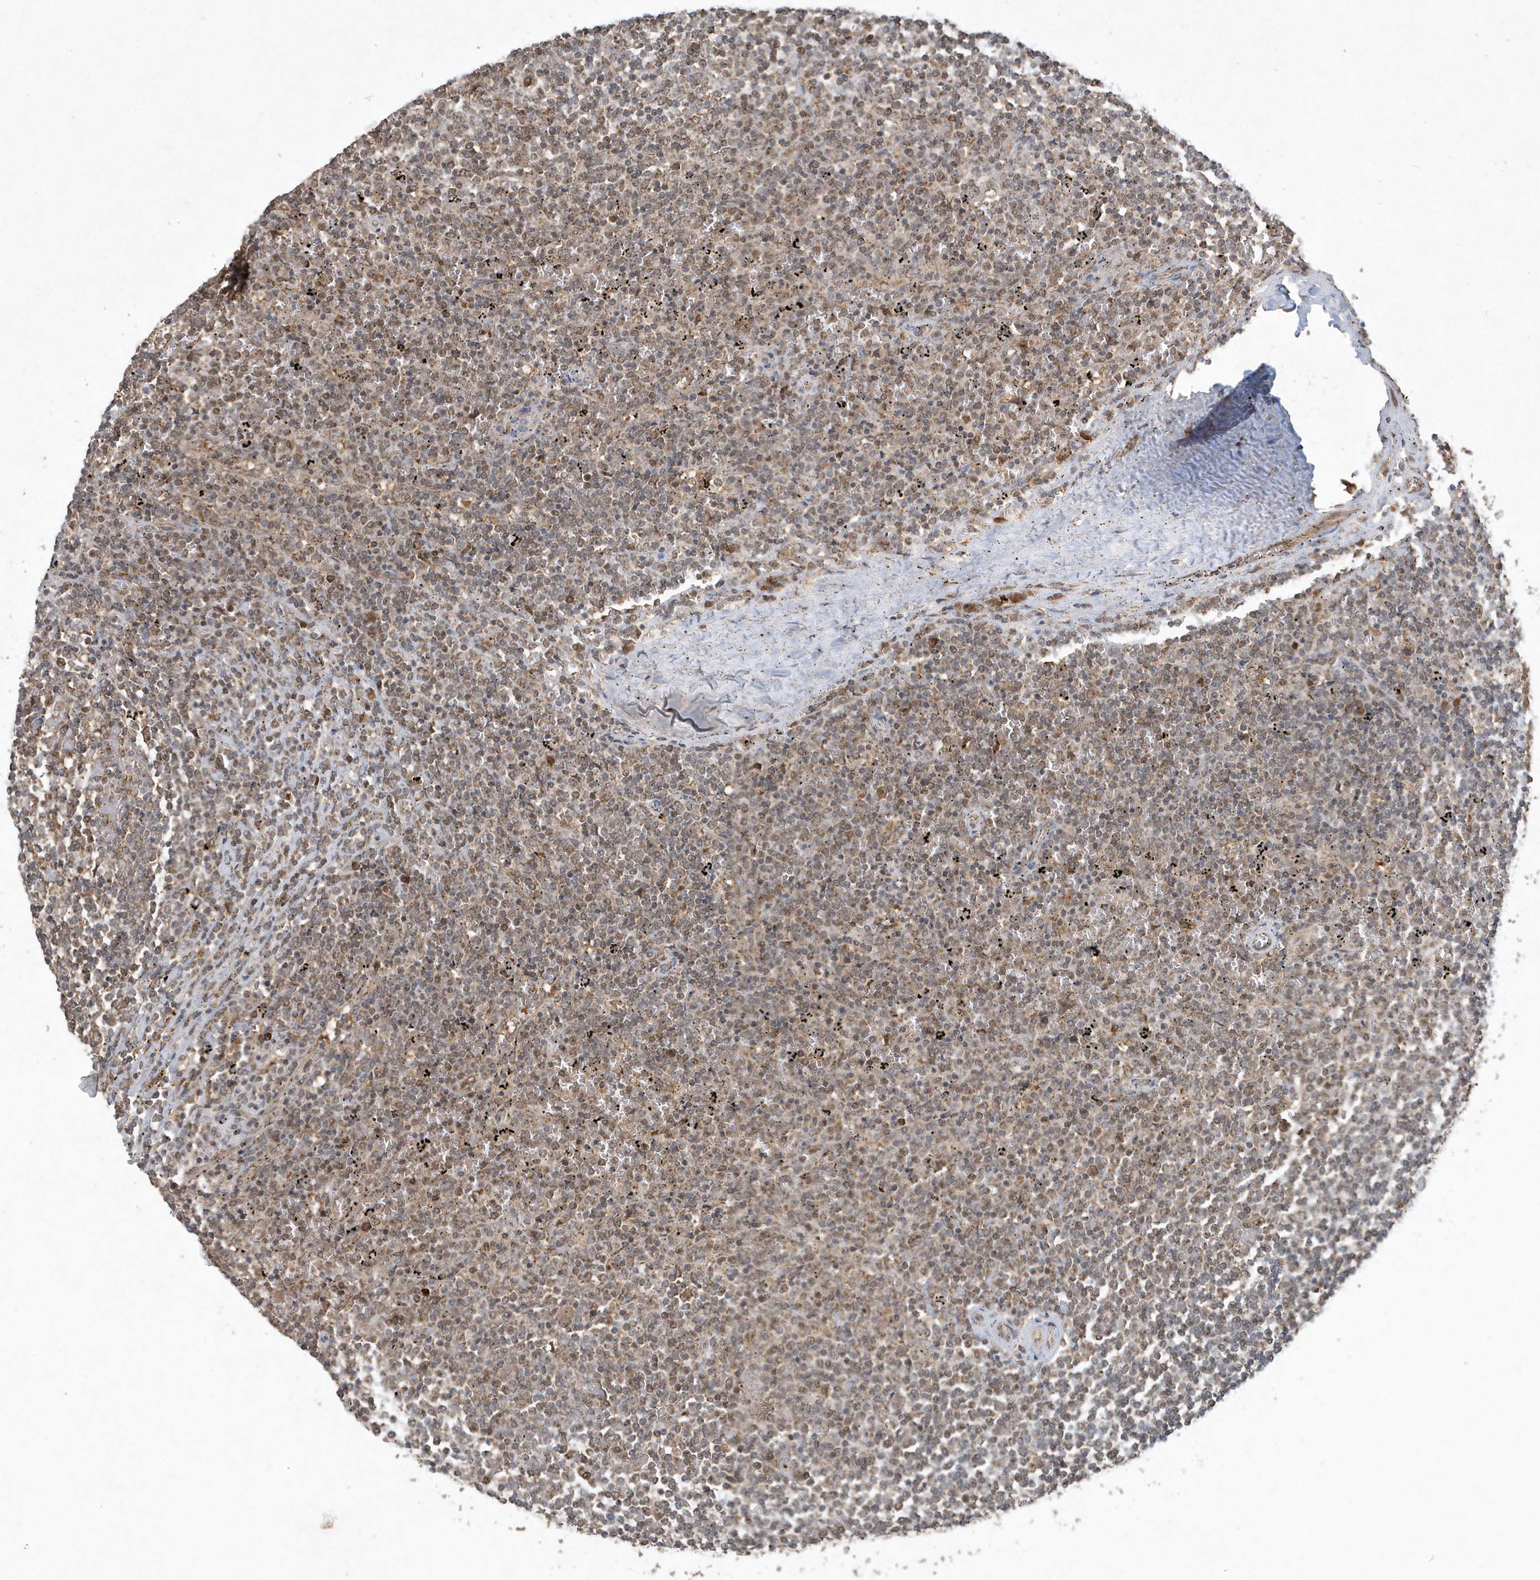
{"staining": {"intensity": "moderate", "quantity": "25%-75%", "location": "cytoplasmic/membranous,nuclear"}, "tissue": "lymphoma", "cell_type": "Tumor cells", "image_type": "cancer", "snomed": [{"axis": "morphology", "description": "Malignant lymphoma, non-Hodgkin's type, Low grade"}, {"axis": "topography", "description": "Spleen"}], "caption": "Protein staining by immunohistochemistry (IHC) shows moderate cytoplasmic/membranous and nuclear positivity in about 25%-75% of tumor cells in lymphoma.", "gene": "ABCB9", "patient": {"sex": "female", "age": 50}}